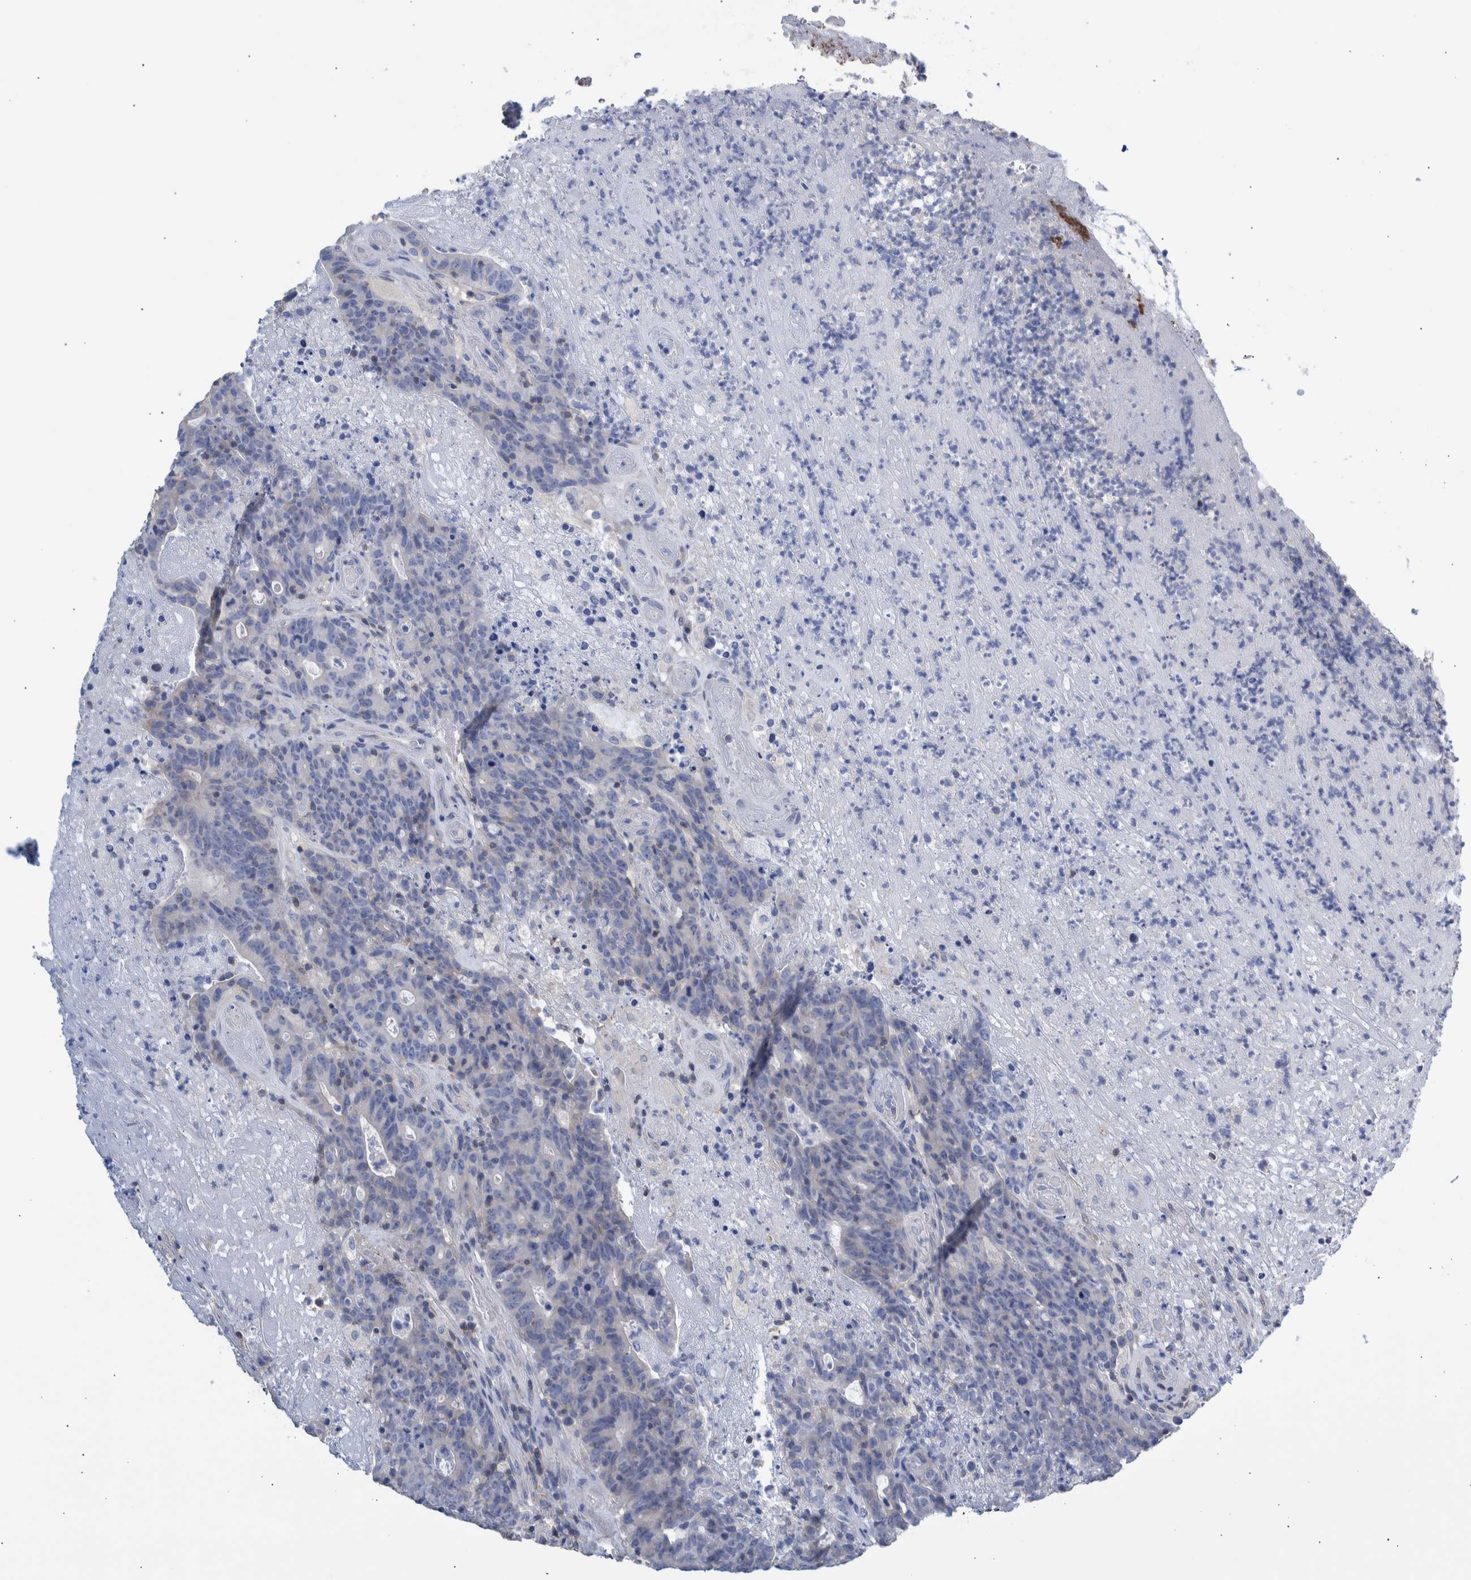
{"staining": {"intensity": "negative", "quantity": "none", "location": "none"}, "tissue": "colorectal cancer", "cell_type": "Tumor cells", "image_type": "cancer", "snomed": [{"axis": "morphology", "description": "Normal tissue, NOS"}, {"axis": "morphology", "description": "Adenocarcinoma, NOS"}, {"axis": "topography", "description": "Colon"}], "caption": "Tumor cells are negative for brown protein staining in colorectal cancer (adenocarcinoma). (DAB immunohistochemistry (IHC) visualized using brightfield microscopy, high magnification).", "gene": "PPP3CC", "patient": {"sex": "female", "age": 75}}